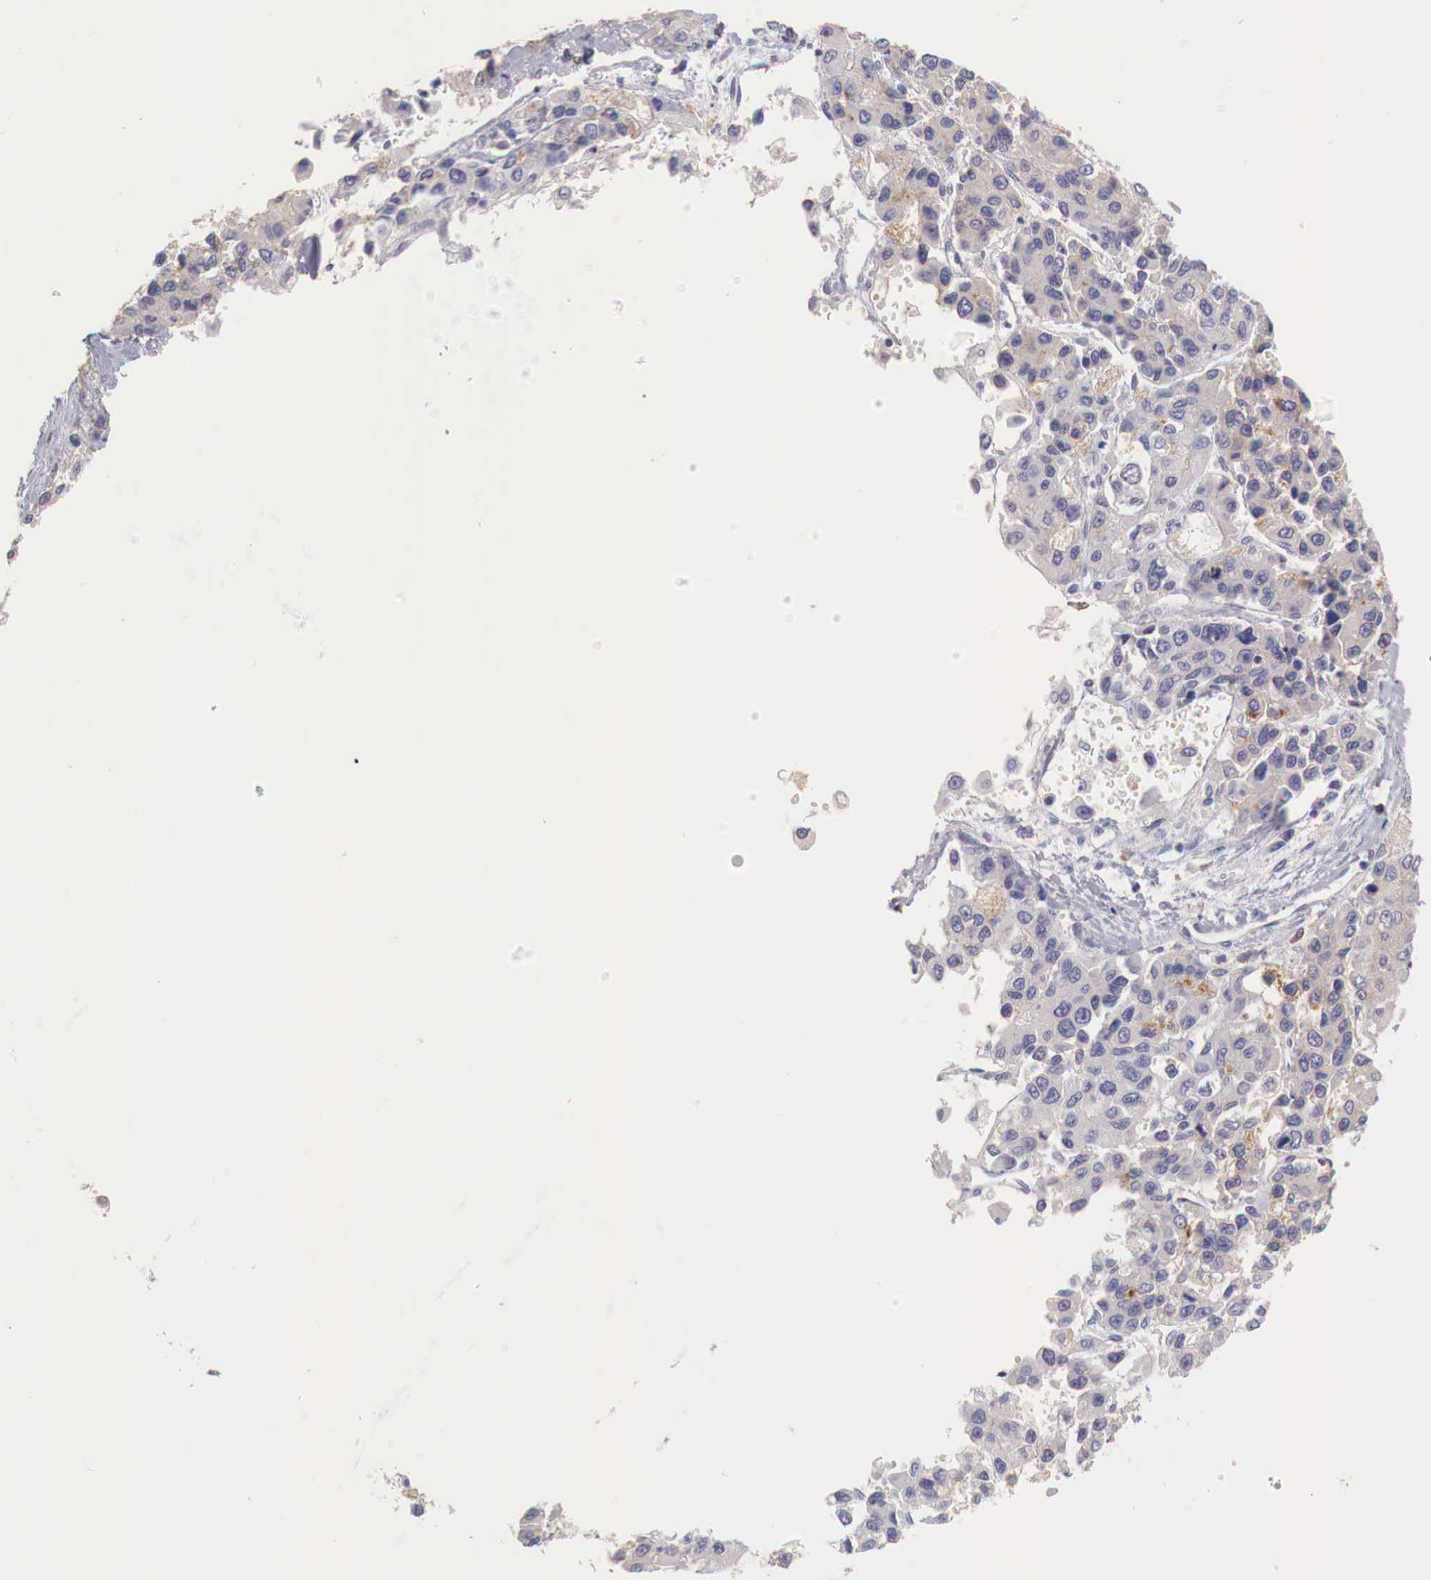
{"staining": {"intensity": "negative", "quantity": "none", "location": "none"}, "tissue": "liver cancer", "cell_type": "Tumor cells", "image_type": "cancer", "snomed": [{"axis": "morphology", "description": "Carcinoma, Hepatocellular, NOS"}, {"axis": "topography", "description": "Liver"}], "caption": "Histopathology image shows no significant protein staining in tumor cells of liver hepatocellular carcinoma. (Stains: DAB IHC with hematoxylin counter stain, Microscopy: brightfield microscopy at high magnification).", "gene": "XPNPEP2", "patient": {"sex": "female", "age": 66}}